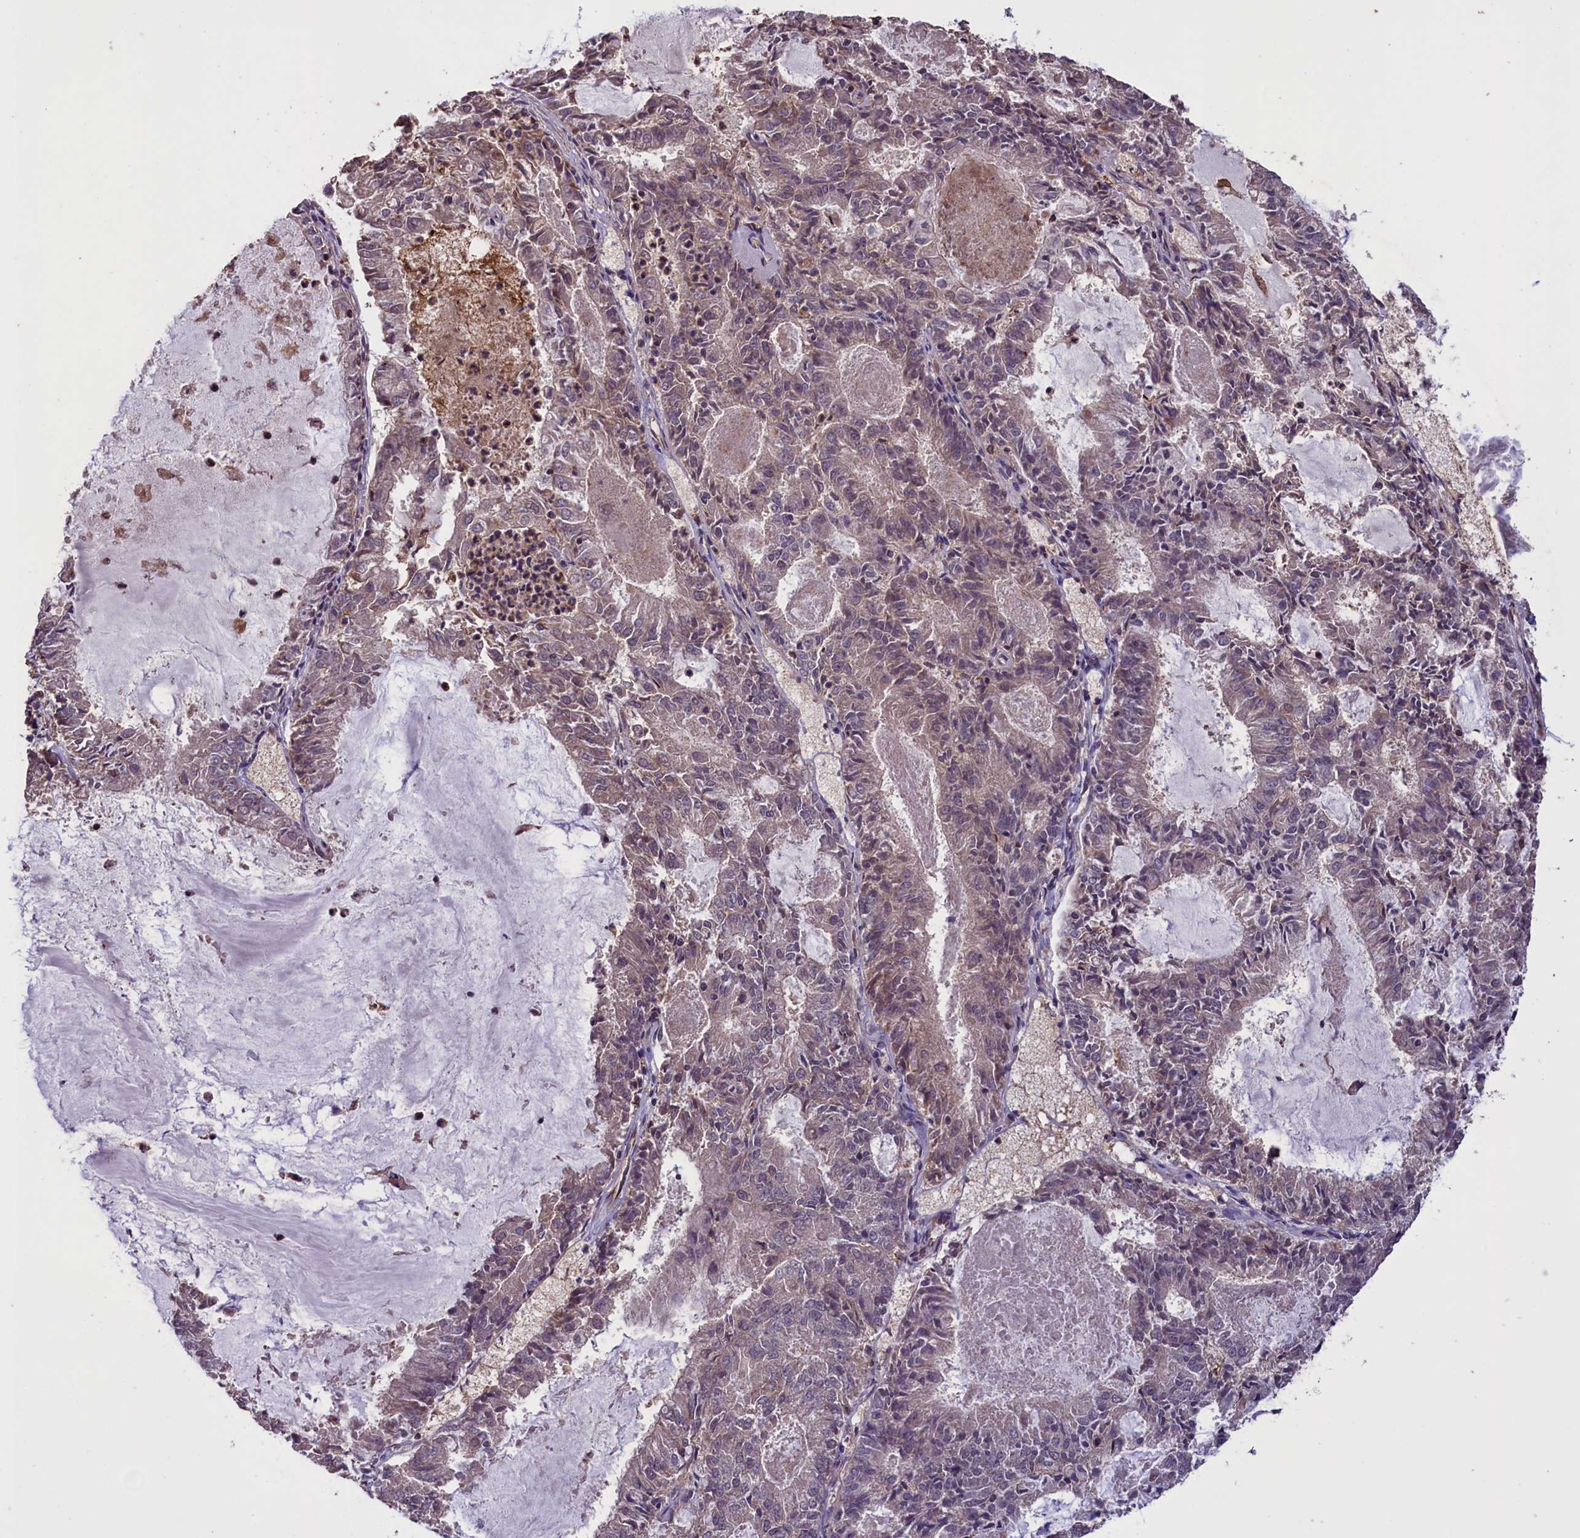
{"staining": {"intensity": "negative", "quantity": "none", "location": "none"}, "tissue": "endometrial cancer", "cell_type": "Tumor cells", "image_type": "cancer", "snomed": [{"axis": "morphology", "description": "Adenocarcinoma, NOS"}, {"axis": "topography", "description": "Endometrium"}], "caption": "Immunohistochemical staining of adenocarcinoma (endometrial) demonstrates no significant positivity in tumor cells.", "gene": "DAPK3", "patient": {"sex": "female", "age": 57}}